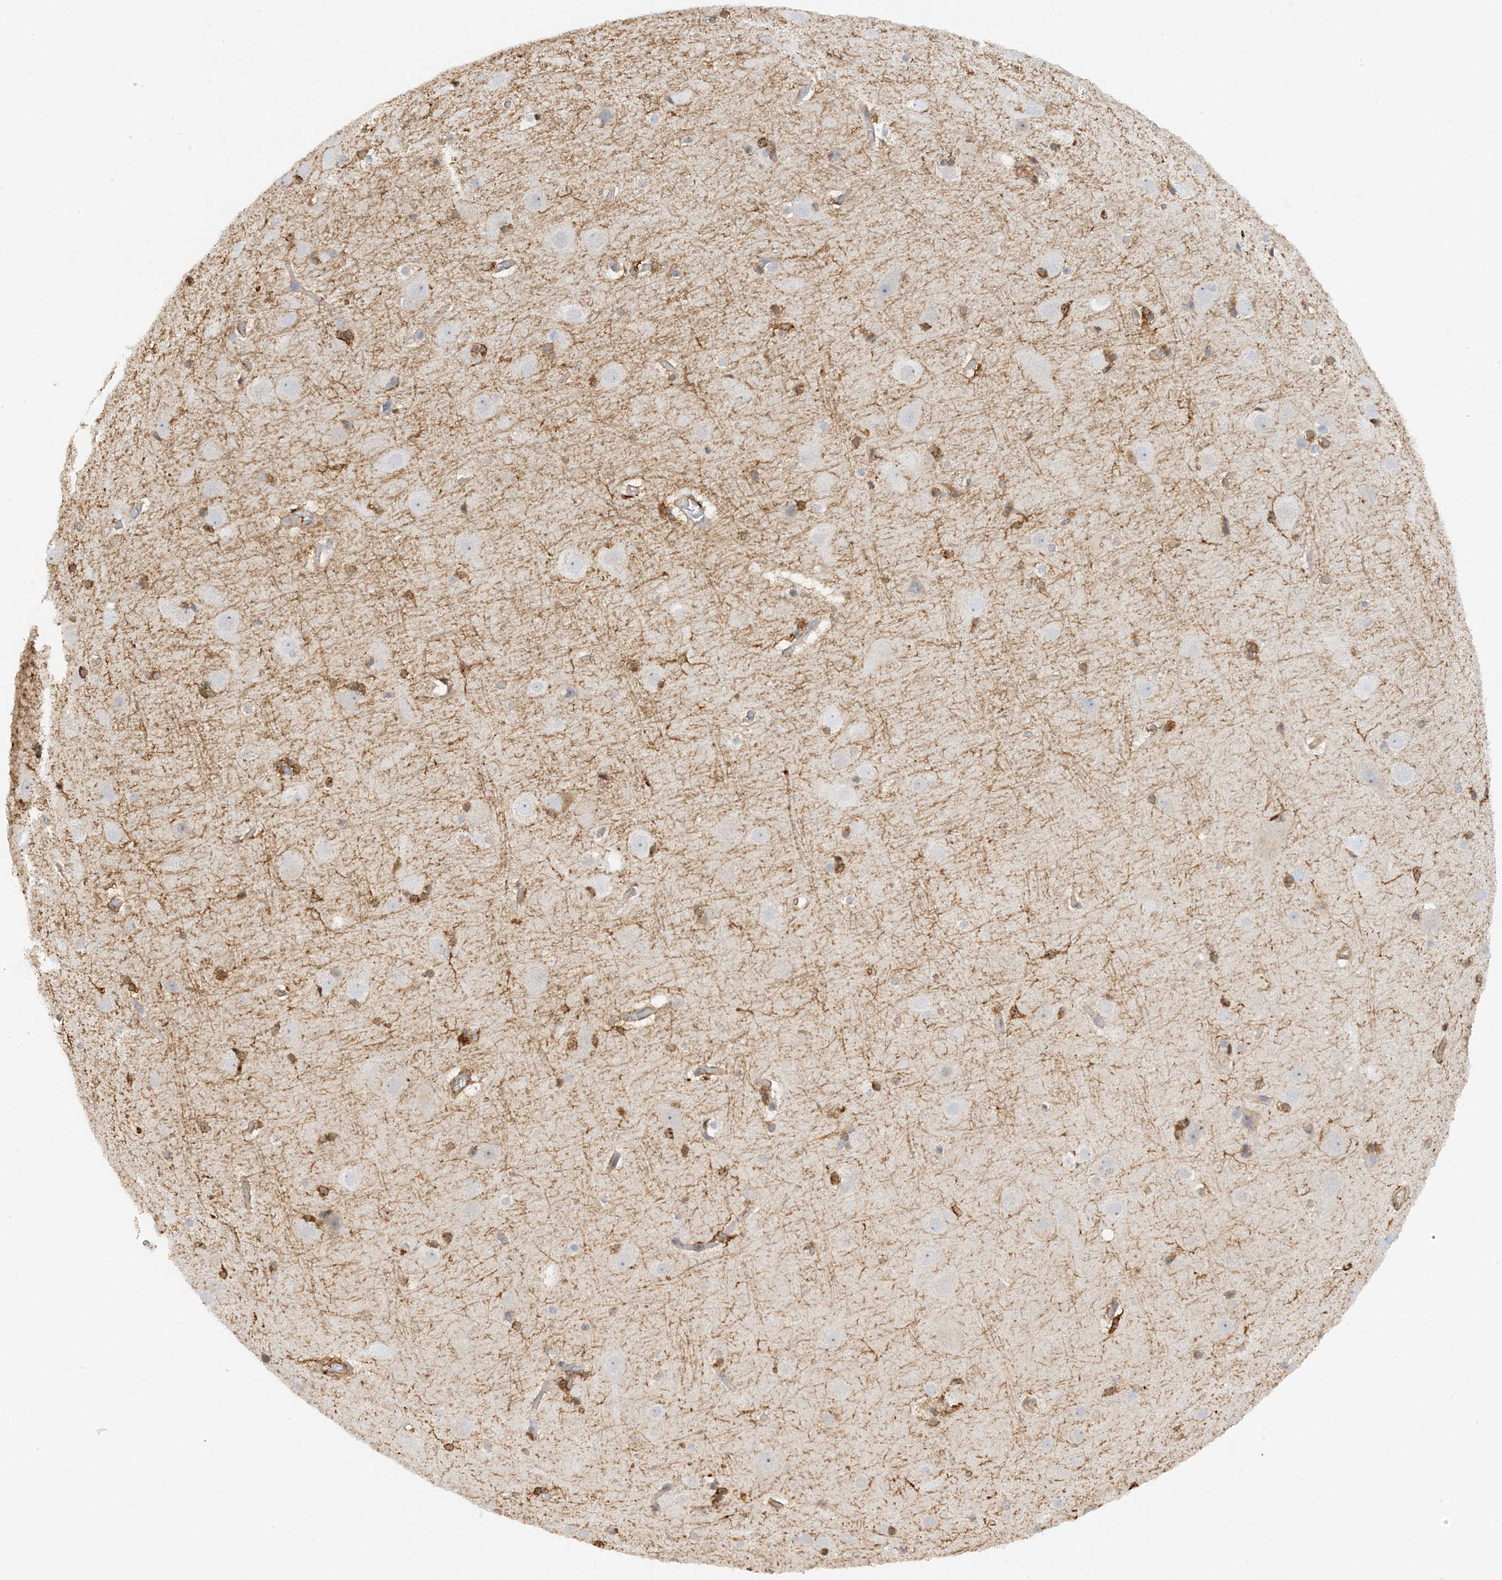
{"staining": {"intensity": "moderate", "quantity": ">75%", "location": "cytoplasmic/membranous"}, "tissue": "cerebral cortex", "cell_type": "Endothelial cells", "image_type": "normal", "snomed": [{"axis": "morphology", "description": "Normal tissue, NOS"}, {"axis": "topography", "description": "Cerebral cortex"}], "caption": "Endothelial cells demonstrate moderate cytoplasmic/membranous expression in approximately >75% of cells in normal cerebral cortex. (DAB = brown stain, brightfield microscopy at high magnification).", "gene": "PHACTR2", "patient": {"sex": "male", "age": 57}}